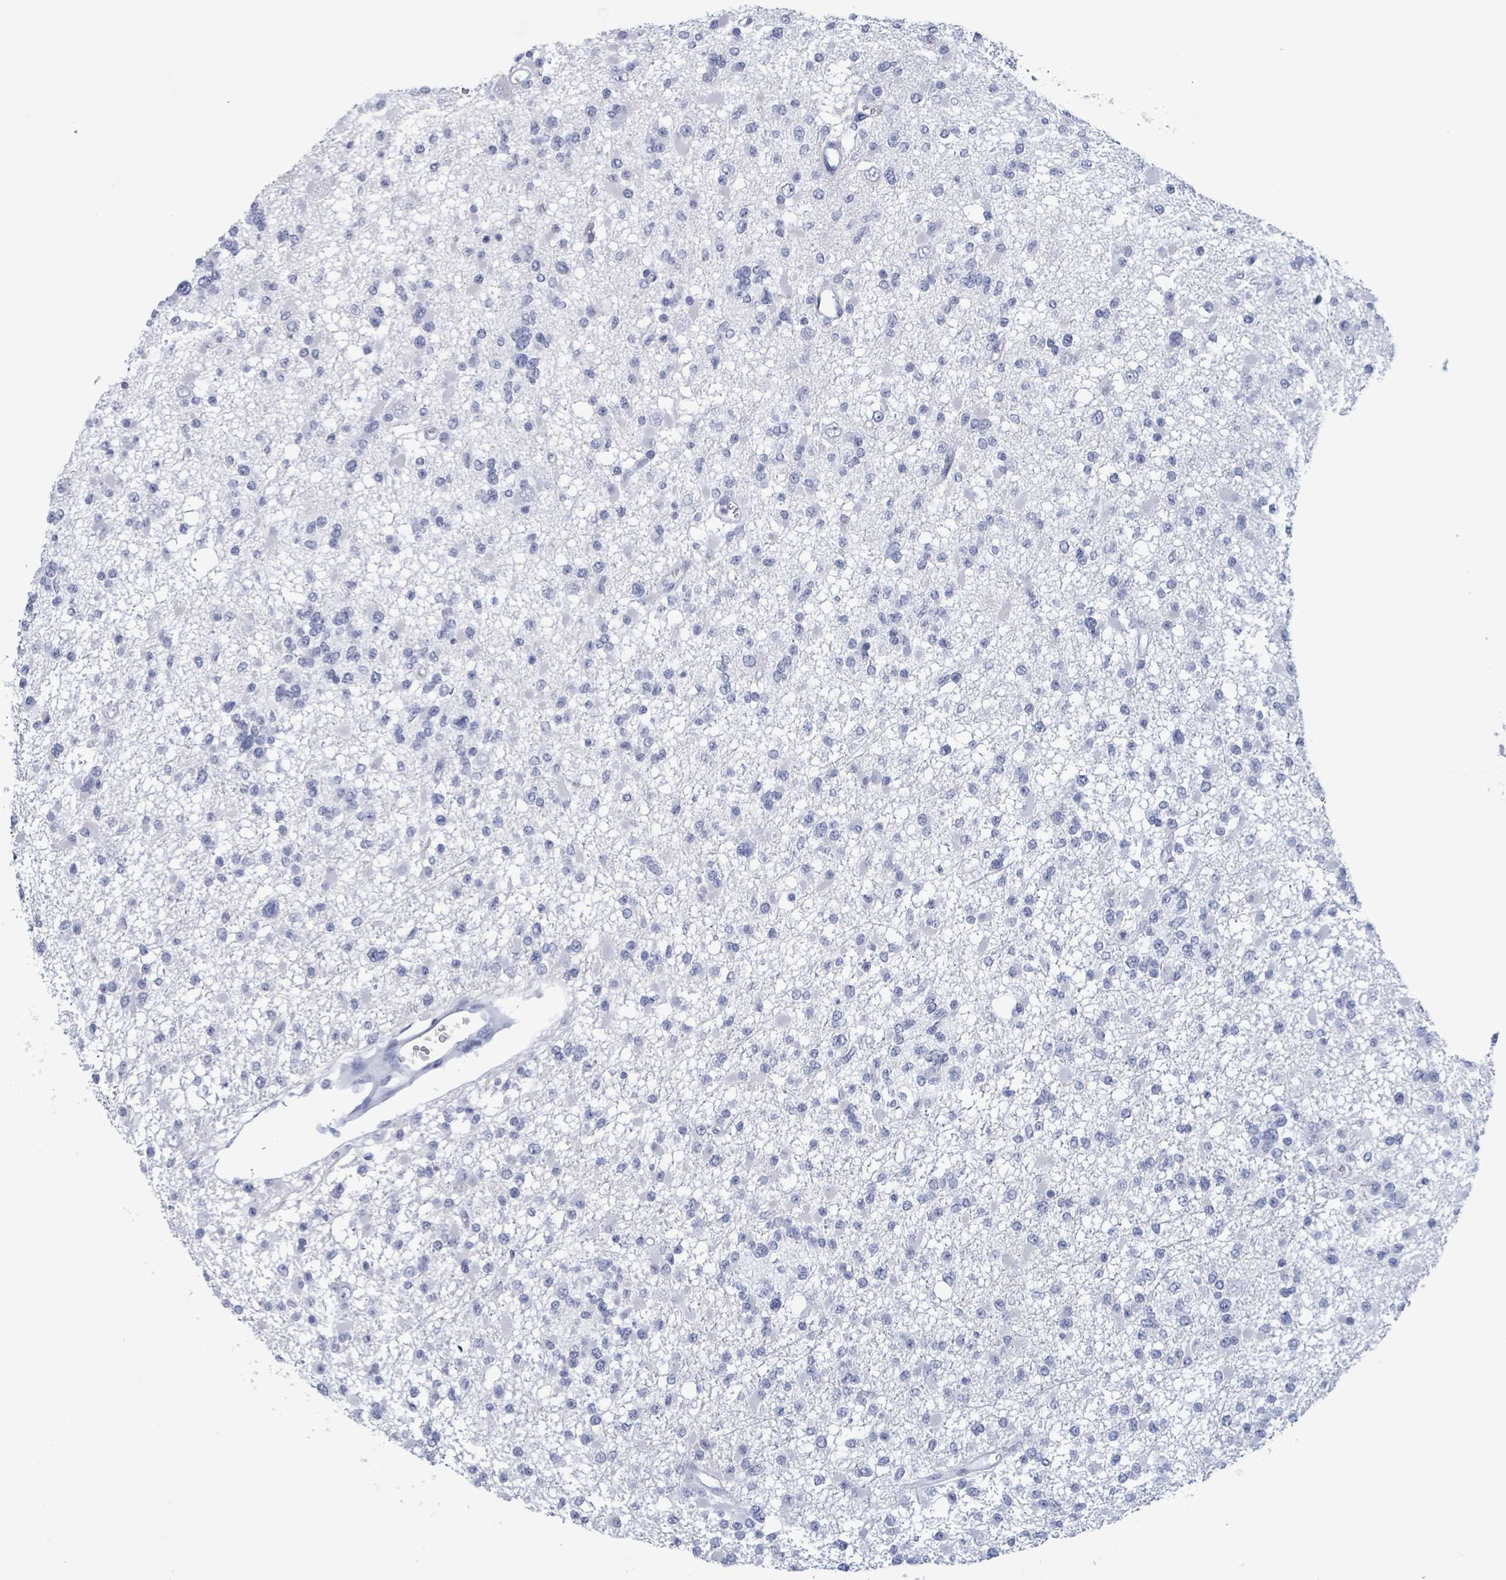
{"staining": {"intensity": "negative", "quantity": "none", "location": "none"}, "tissue": "glioma", "cell_type": "Tumor cells", "image_type": "cancer", "snomed": [{"axis": "morphology", "description": "Glioma, malignant, Low grade"}, {"axis": "topography", "description": "Brain"}], "caption": "Immunohistochemical staining of glioma exhibits no significant staining in tumor cells.", "gene": "NKX2-1", "patient": {"sex": "female", "age": 22}}